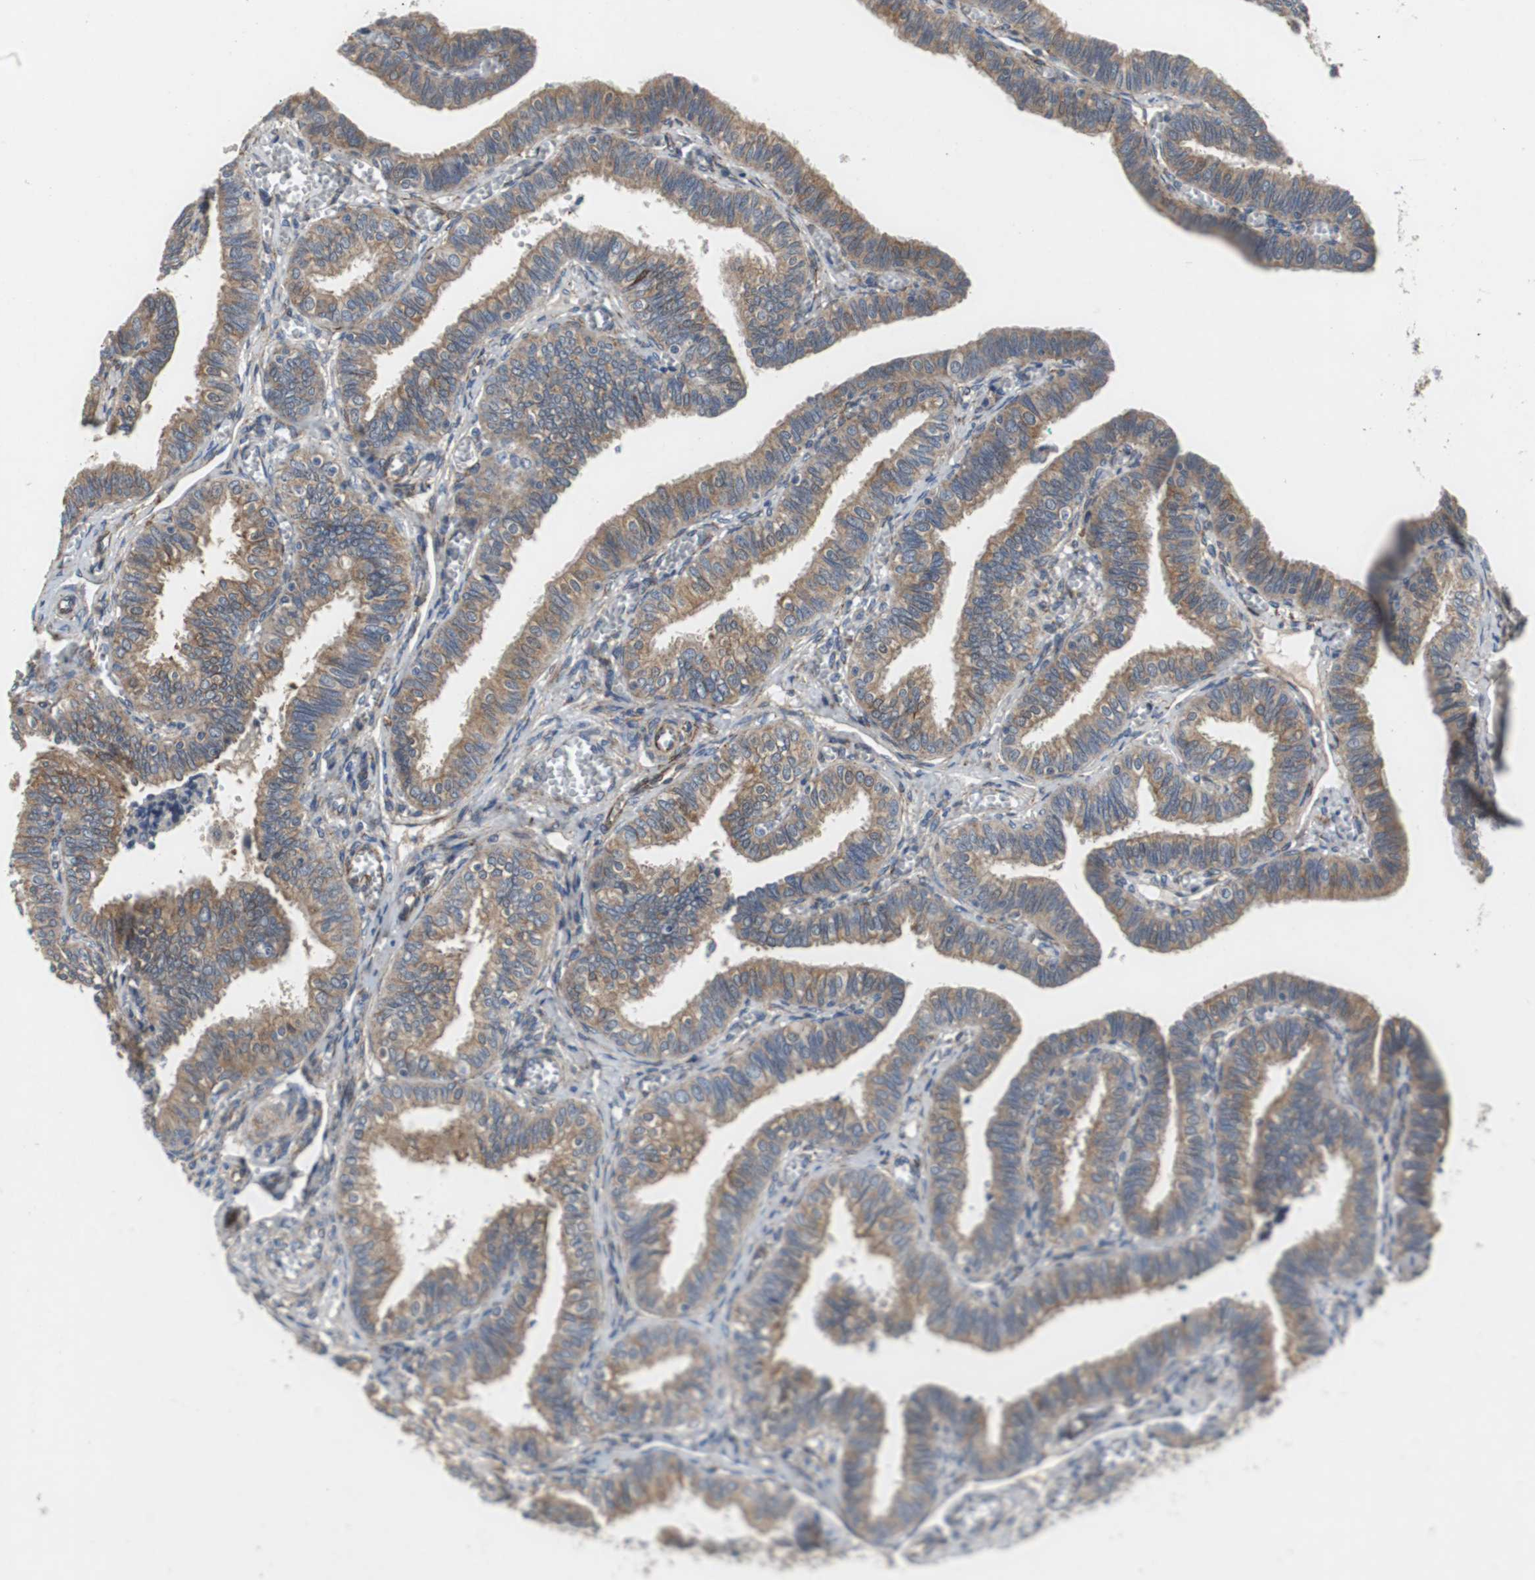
{"staining": {"intensity": "moderate", "quantity": ">75%", "location": "cytoplasmic/membranous"}, "tissue": "fallopian tube", "cell_type": "Glandular cells", "image_type": "normal", "snomed": [{"axis": "morphology", "description": "Normal tissue, NOS"}, {"axis": "topography", "description": "Fallopian tube"}], "caption": "Glandular cells demonstrate moderate cytoplasmic/membranous positivity in approximately >75% of cells in unremarkable fallopian tube.", "gene": "ISCU", "patient": {"sex": "female", "age": 46}}